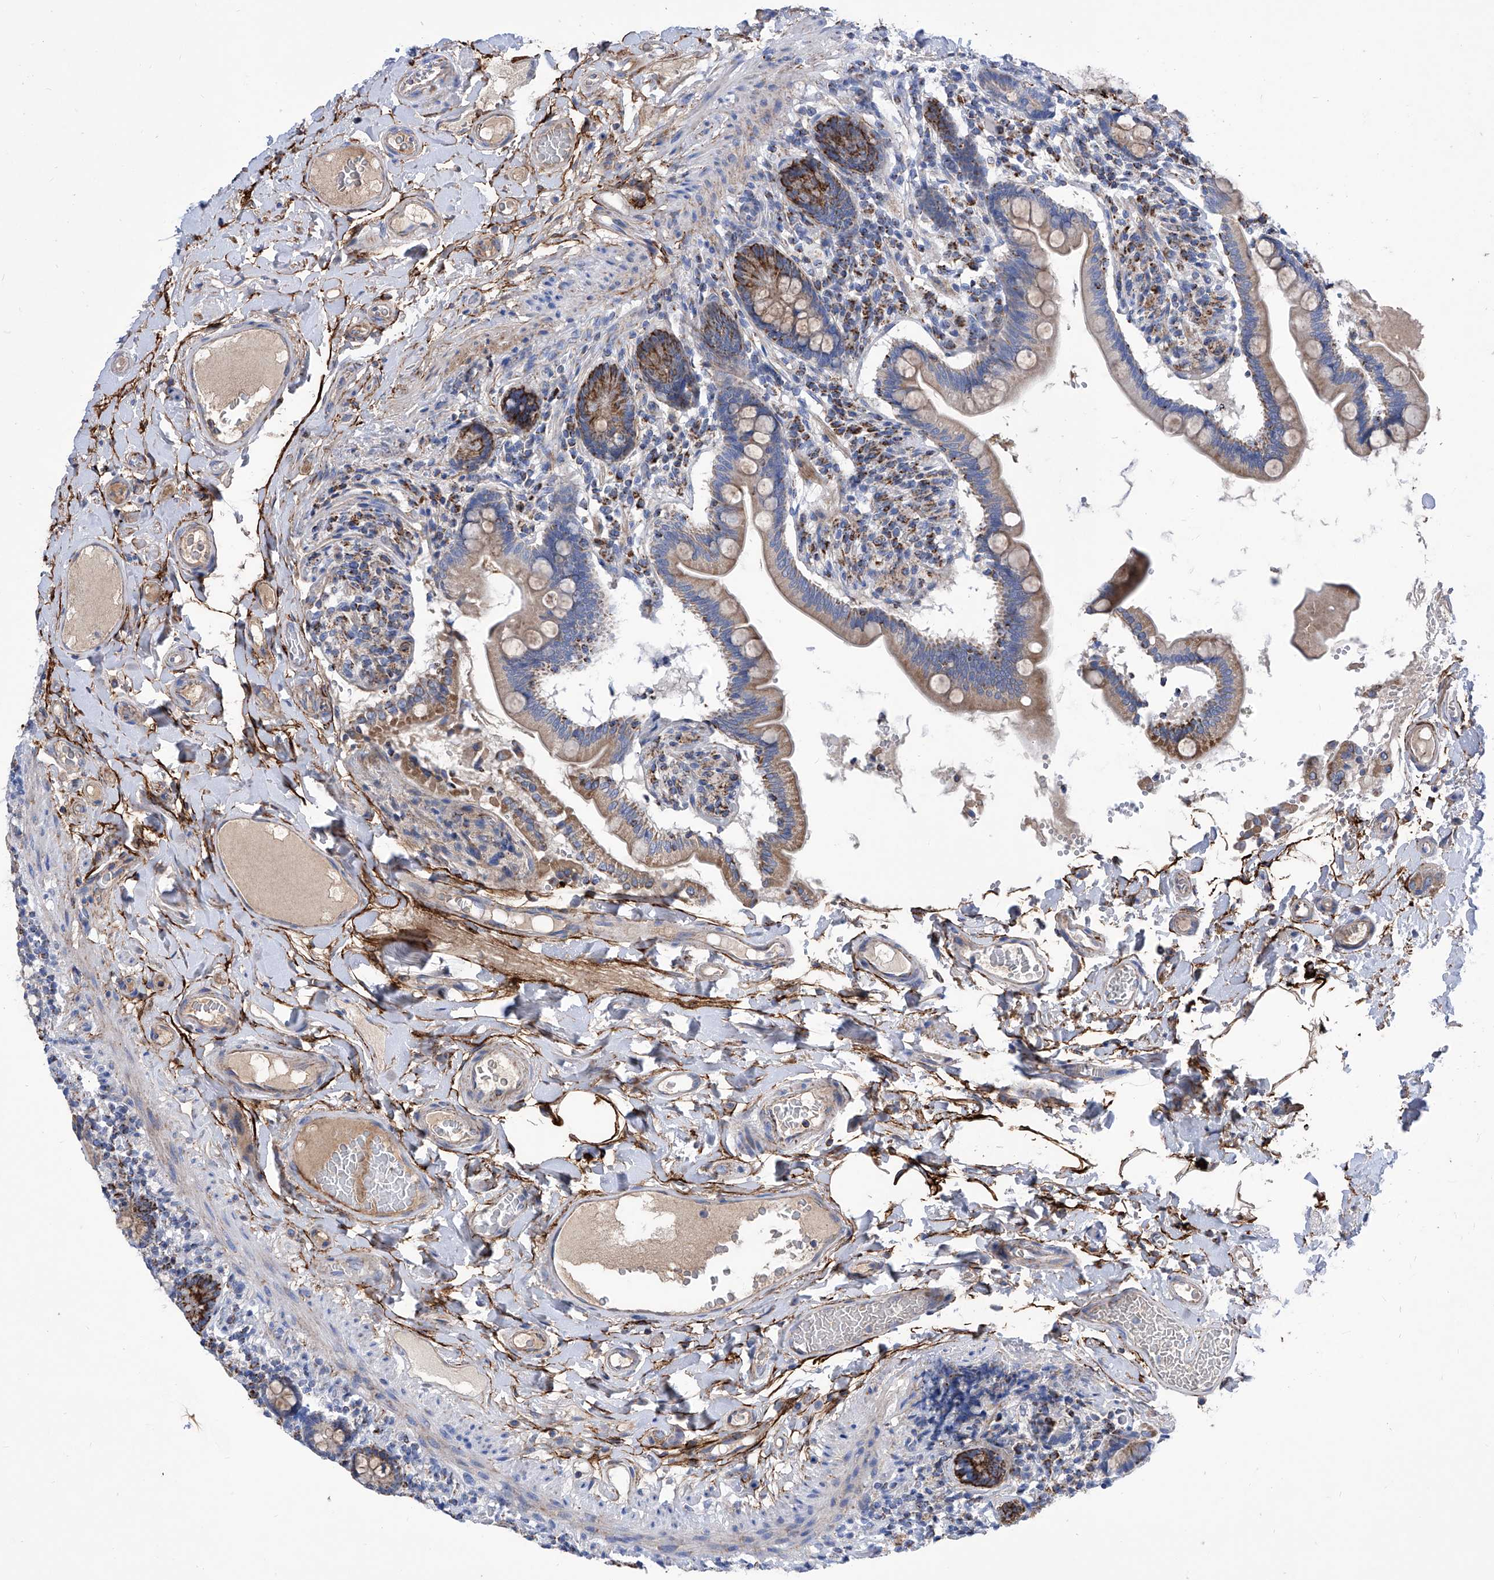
{"staining": {"intensity": "strong", "quantity": "25%-75%", "location": "cytoplasmic/membranous"}, "tissue": "small intestine", "cell_type": "Glandular cells", "image_type": "normal", "snomed": [{"axis": "morphology", "description": "Normal tissue, NOS"}, {"axis": "topography", "description": "Small intestine"}], "caption": "Immunohistochemistry histopathology image of normal small intestine: small intestine stained using immunohistochemistry exhibits high levels of strong protein expression localized specifically in the cytoplasmic/membranous of glandular cells, appearing as a cytoplasmic/membranous brown color.", "gene": "SRBD1", "patient": {"sex": "female", "age": 64}}